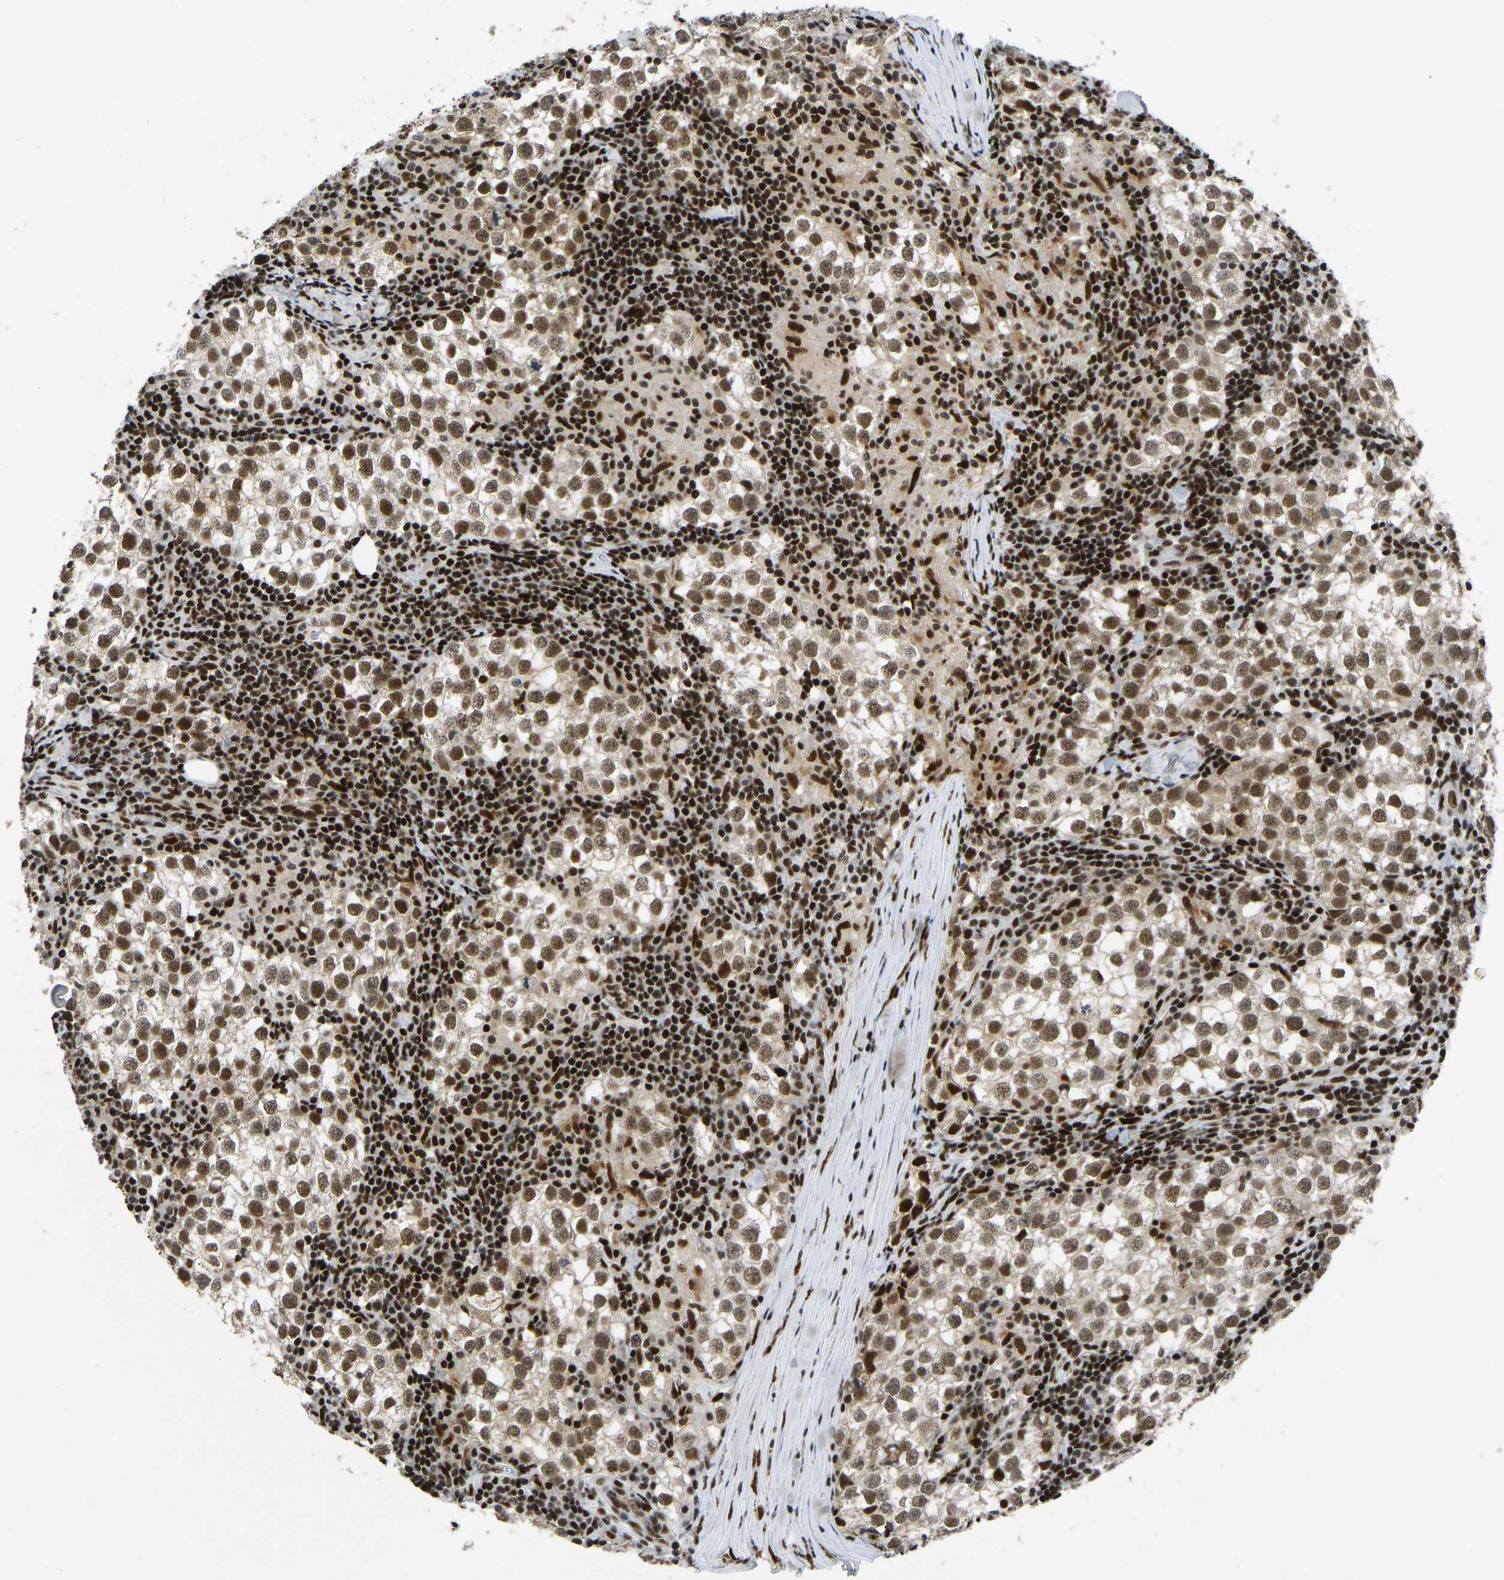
{"staining": {"intensity": "strong", "quantity": ">75%", "location": "nuclear"}, "tissue": "testis cancer", "cell_type": "Tumor cells", "image_type": "cancer", "snomed": [{"axis": "morphology", "description": "Seminoma, NOS"}, {"axis": "morphology", "description": "Carcinoma, Embryonal, NOS"}, {"axis": "topography", "description": "Testis"}], "caption": "A photomicrograph of seminoma (testis) stained for a protein displays strong nuclear brown staining in tumor cells. (DAB IHC with brightfield microscopy, high magnification).", "gene": "FOXK1", "patient": {"sex": "male", "age": 36}}